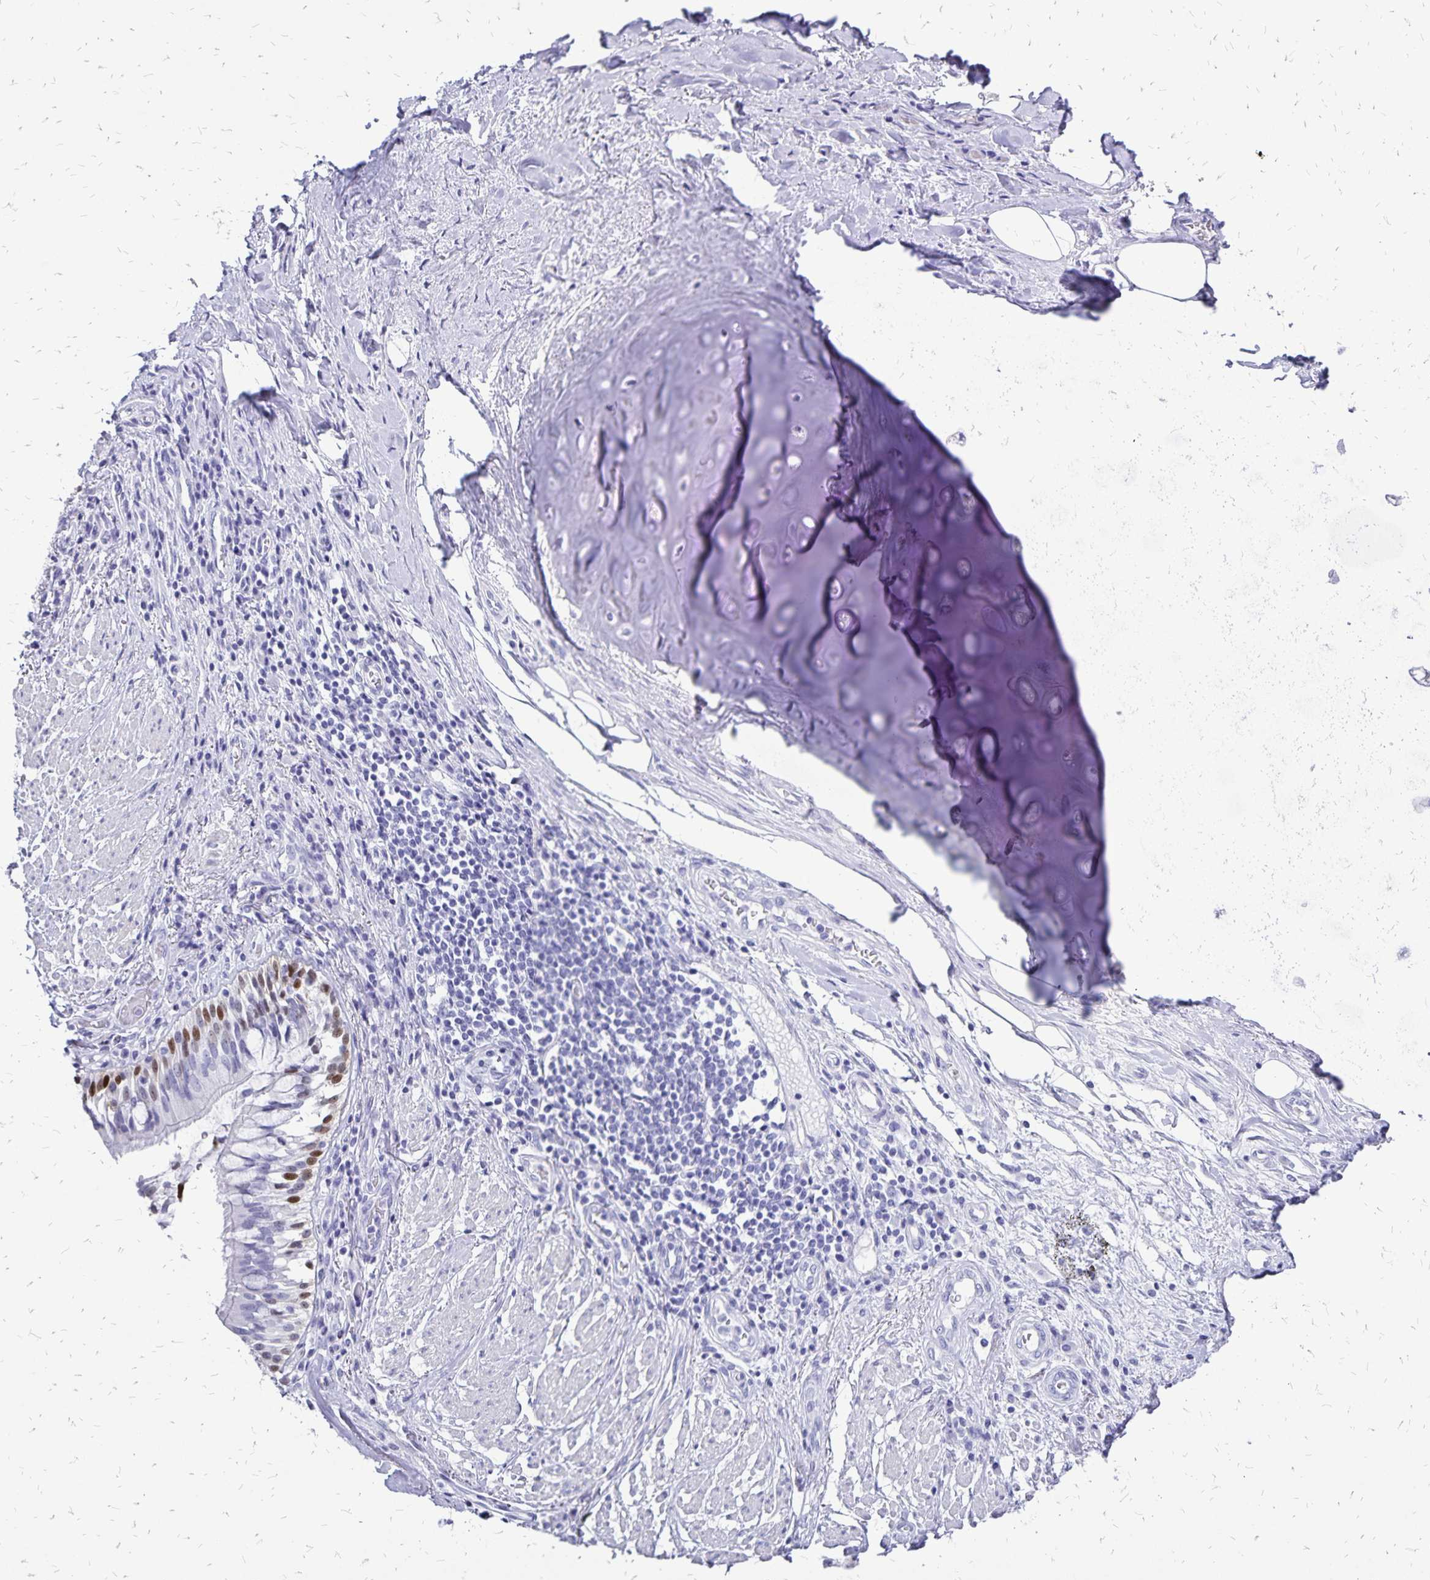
{"staining": {"intensity": "negative", "quantity": "none", "location": "none"}, "tissue": "adipose tissue", "cell_type": "Adipocytes", "image_type": "normal", "snomed": [{"axis": "morphology", "description": "Normal tissue, NOS"}, {"axis": "topography", "description": "Cartilage tissue"}, {"axis": "topography", "description": "Bronchus"}], "caption": "DAB (3,3'-diaminobenzidine) immunohistochemical staining of benign adipose tissue exhibits no significant staining in adipocytes. Brightfield microscopy of IHC stained with DAB (3,3'-diaminobenzidine) (brown) and hematoxylin (blue), captured at high magnification.", "gene": "HMGB3", "patient": {"sex": "male", "age": 64}}